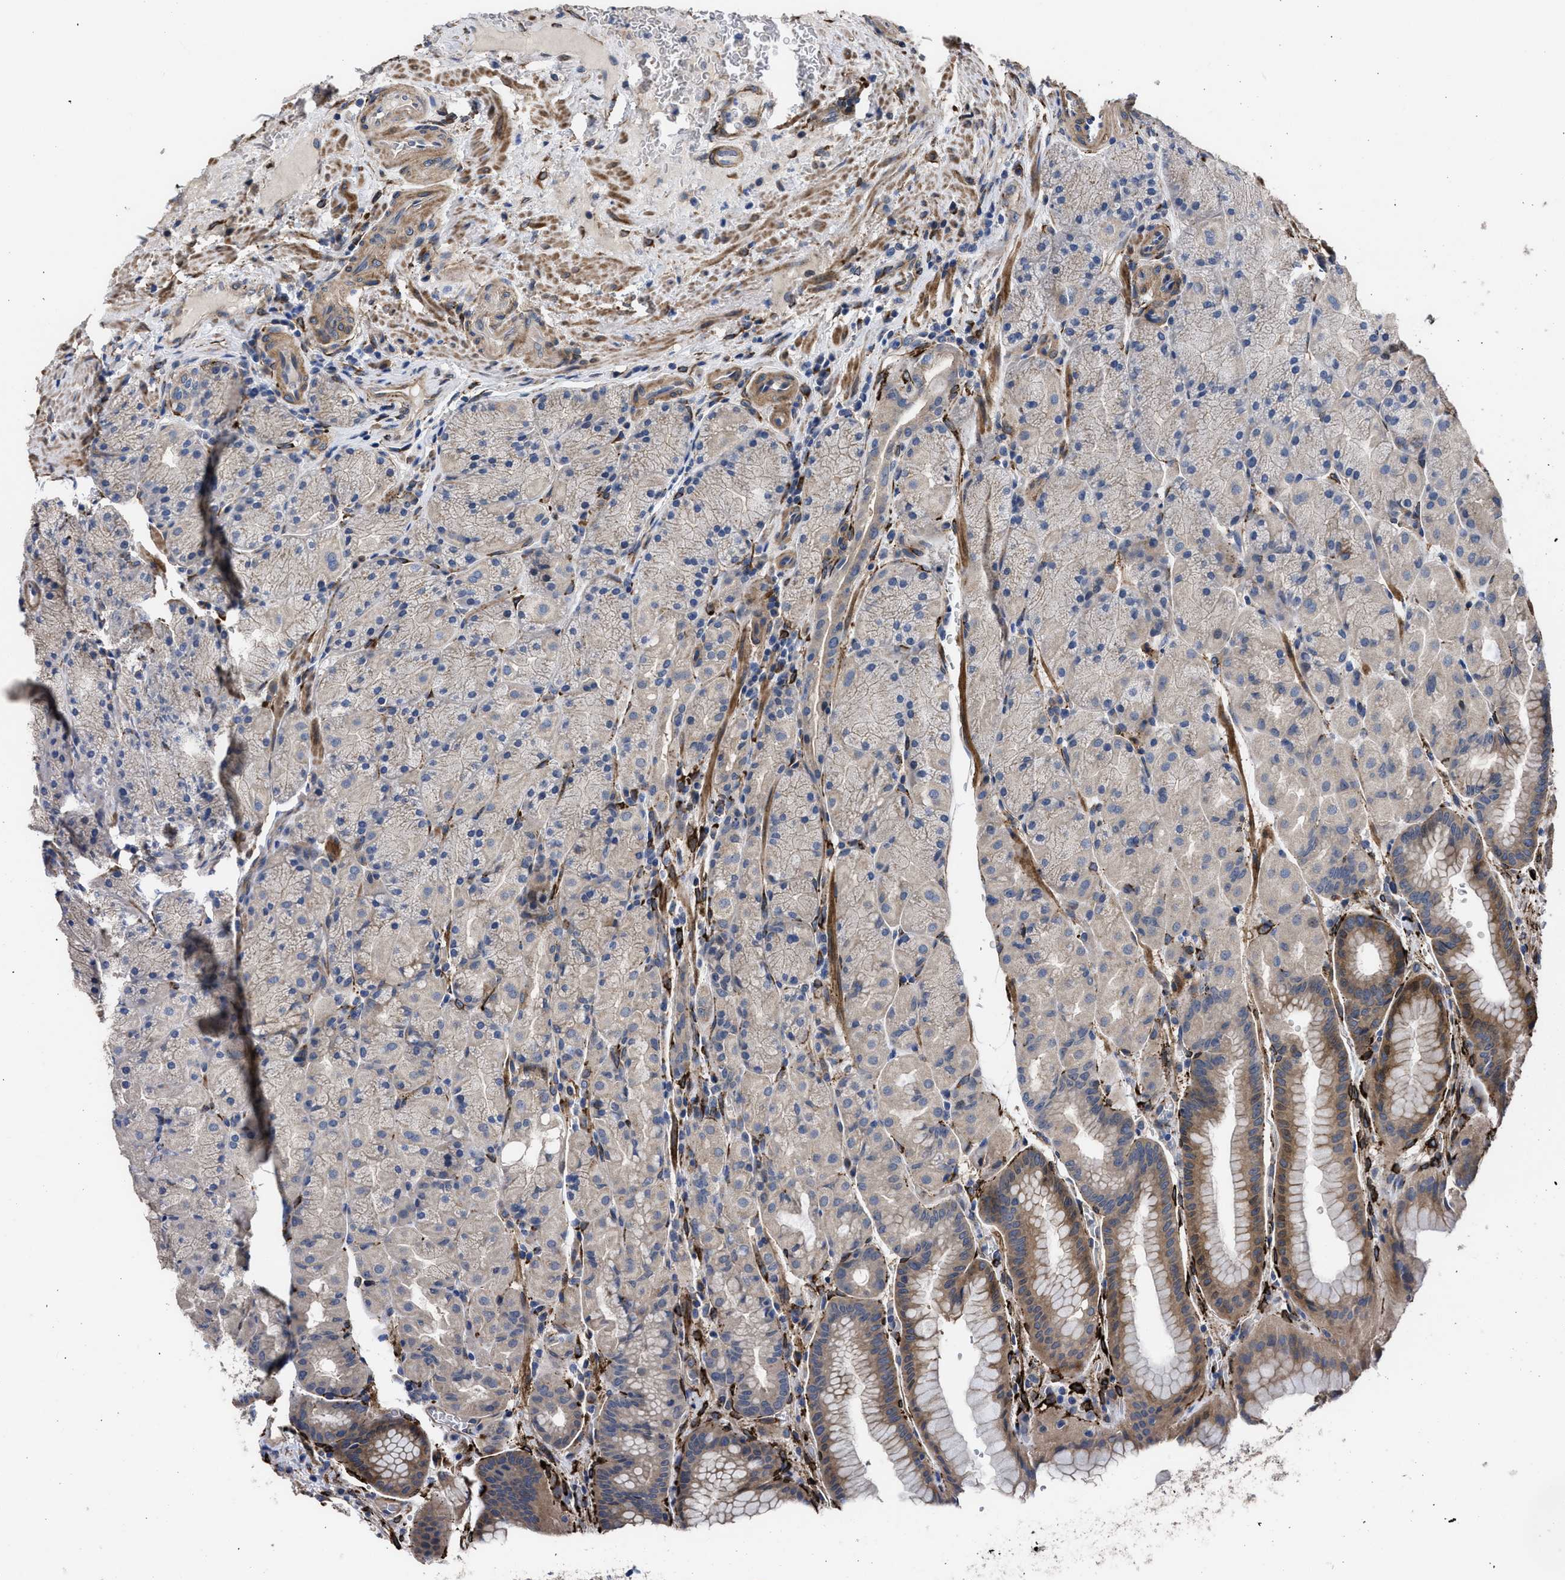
{"staining": {"intensity": "moderate", "quantity": "<25%", "location": "cytoplasmic/membranous"}, "tissue": "stomach", "cell_type": "Glandular cells", "image_type": "normal", "snomed": [{"axis": "morphology", "description": "Normal tissue, NOS"}, {"axis": "morphology", "description": "Carcinoid, malignant, NOS"}, {"axis": "topography", "description": "Stomach, upper"}], "caption": "A micrograph of stomach stained for a protein displays moderate cytoplasmic/membranous brown staining in glandular cells. The staining was performed using DAB (3,3'-diaminobenzidine), with brown indicating positive protein expression. Nuclei are stained blue with hematoxylin.", "gene": "SQLE", "patient": {"sex": "male", "age": 39}}